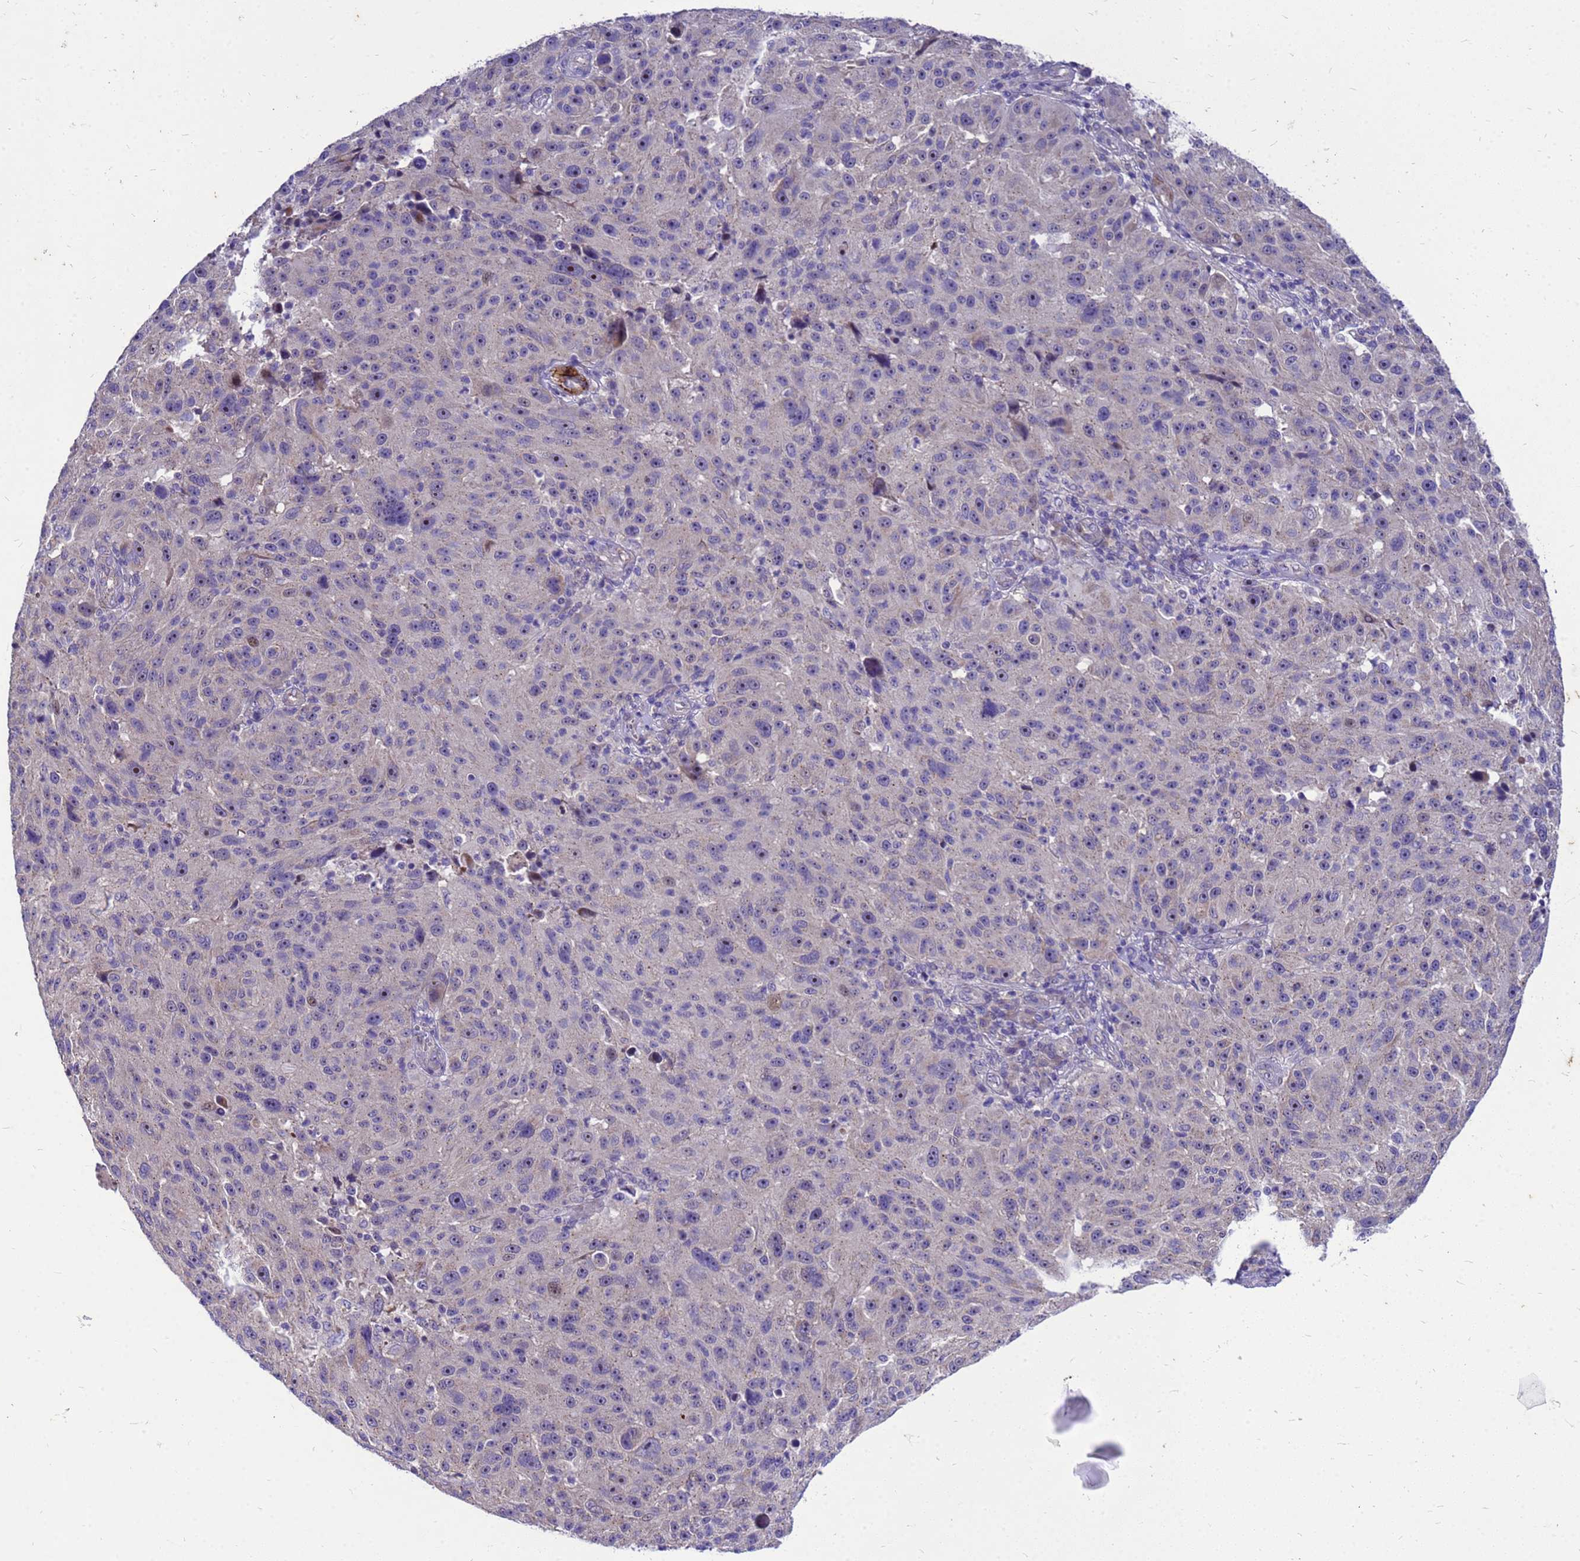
{"staining": {"intensity": "negative", "quantity": "none", "location": "none"}, "tissue": "melanoma", "cell_type": "Tumor cells", "image_type": "cancer", "snomed": [{"axis": "morphology", "description": "Malignant melanoma, NOS"}, {"axis": "topography", "description": "Skin"}], "caption": "Immunohistochemistry (IHC) of human malignant melanoma reveals no expression in tumor cells.", "gene": "POP7", "patient": {"sex": "male", "age": 53}}